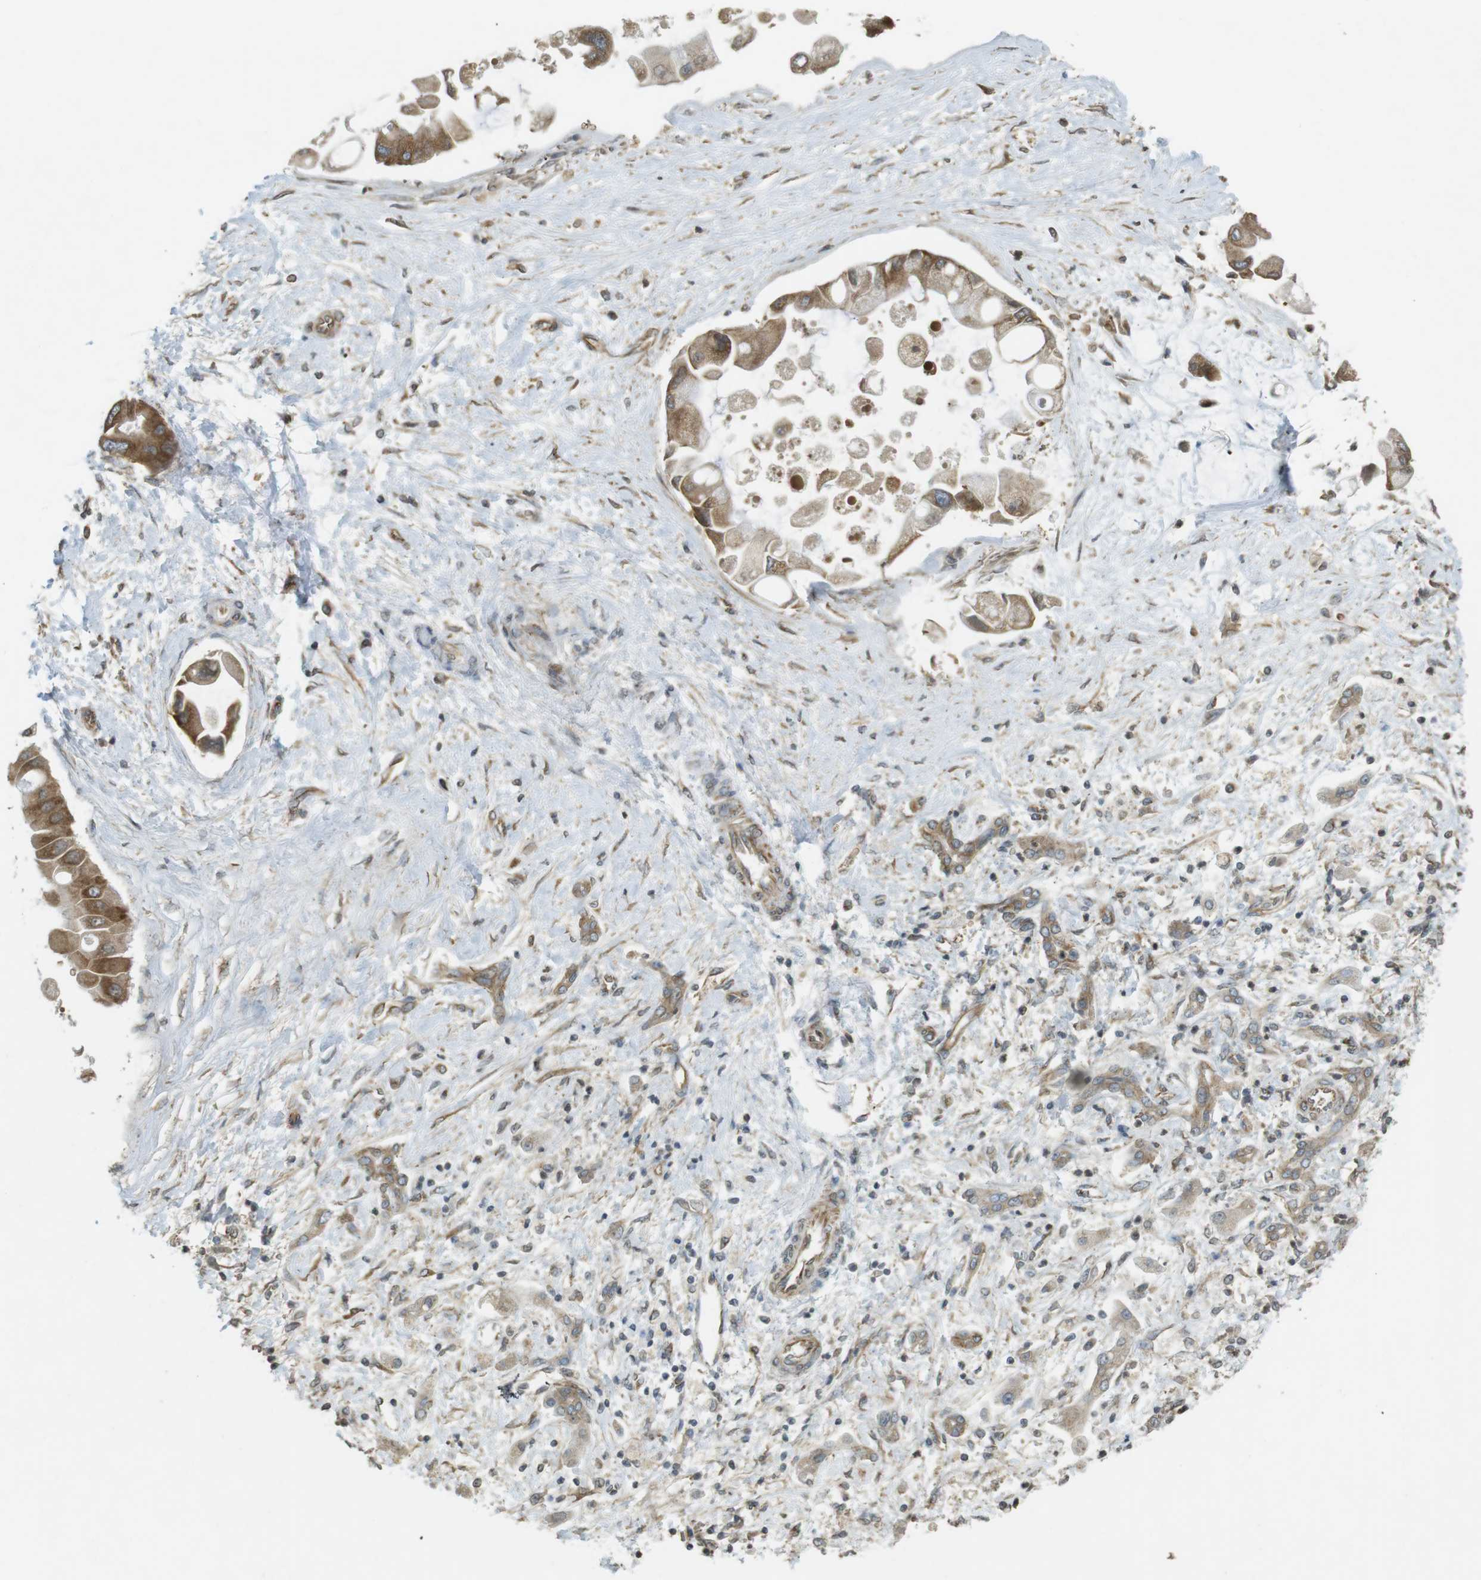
{"staining": {"intensity": "moderate", "quantity": ">75%", "location": "cytoplasmic/membranous"}, "tissue": "liver cancer", "cell_type": "Tumor cells", "image_type": "cancer", "snomed": [{"axis": "morphology", "description": "Cholangiocarcinoma"}, {"axis": "topography", "description": "Liver"}], "caption": "Moderate cytoplasmic/membranous protein positivity is seen in approximately >75% of tumor cells in liver cancer (cholangiocarcinoma).", "gene": "KIF5B", "patient": {"sex": "male", "age": 50}}